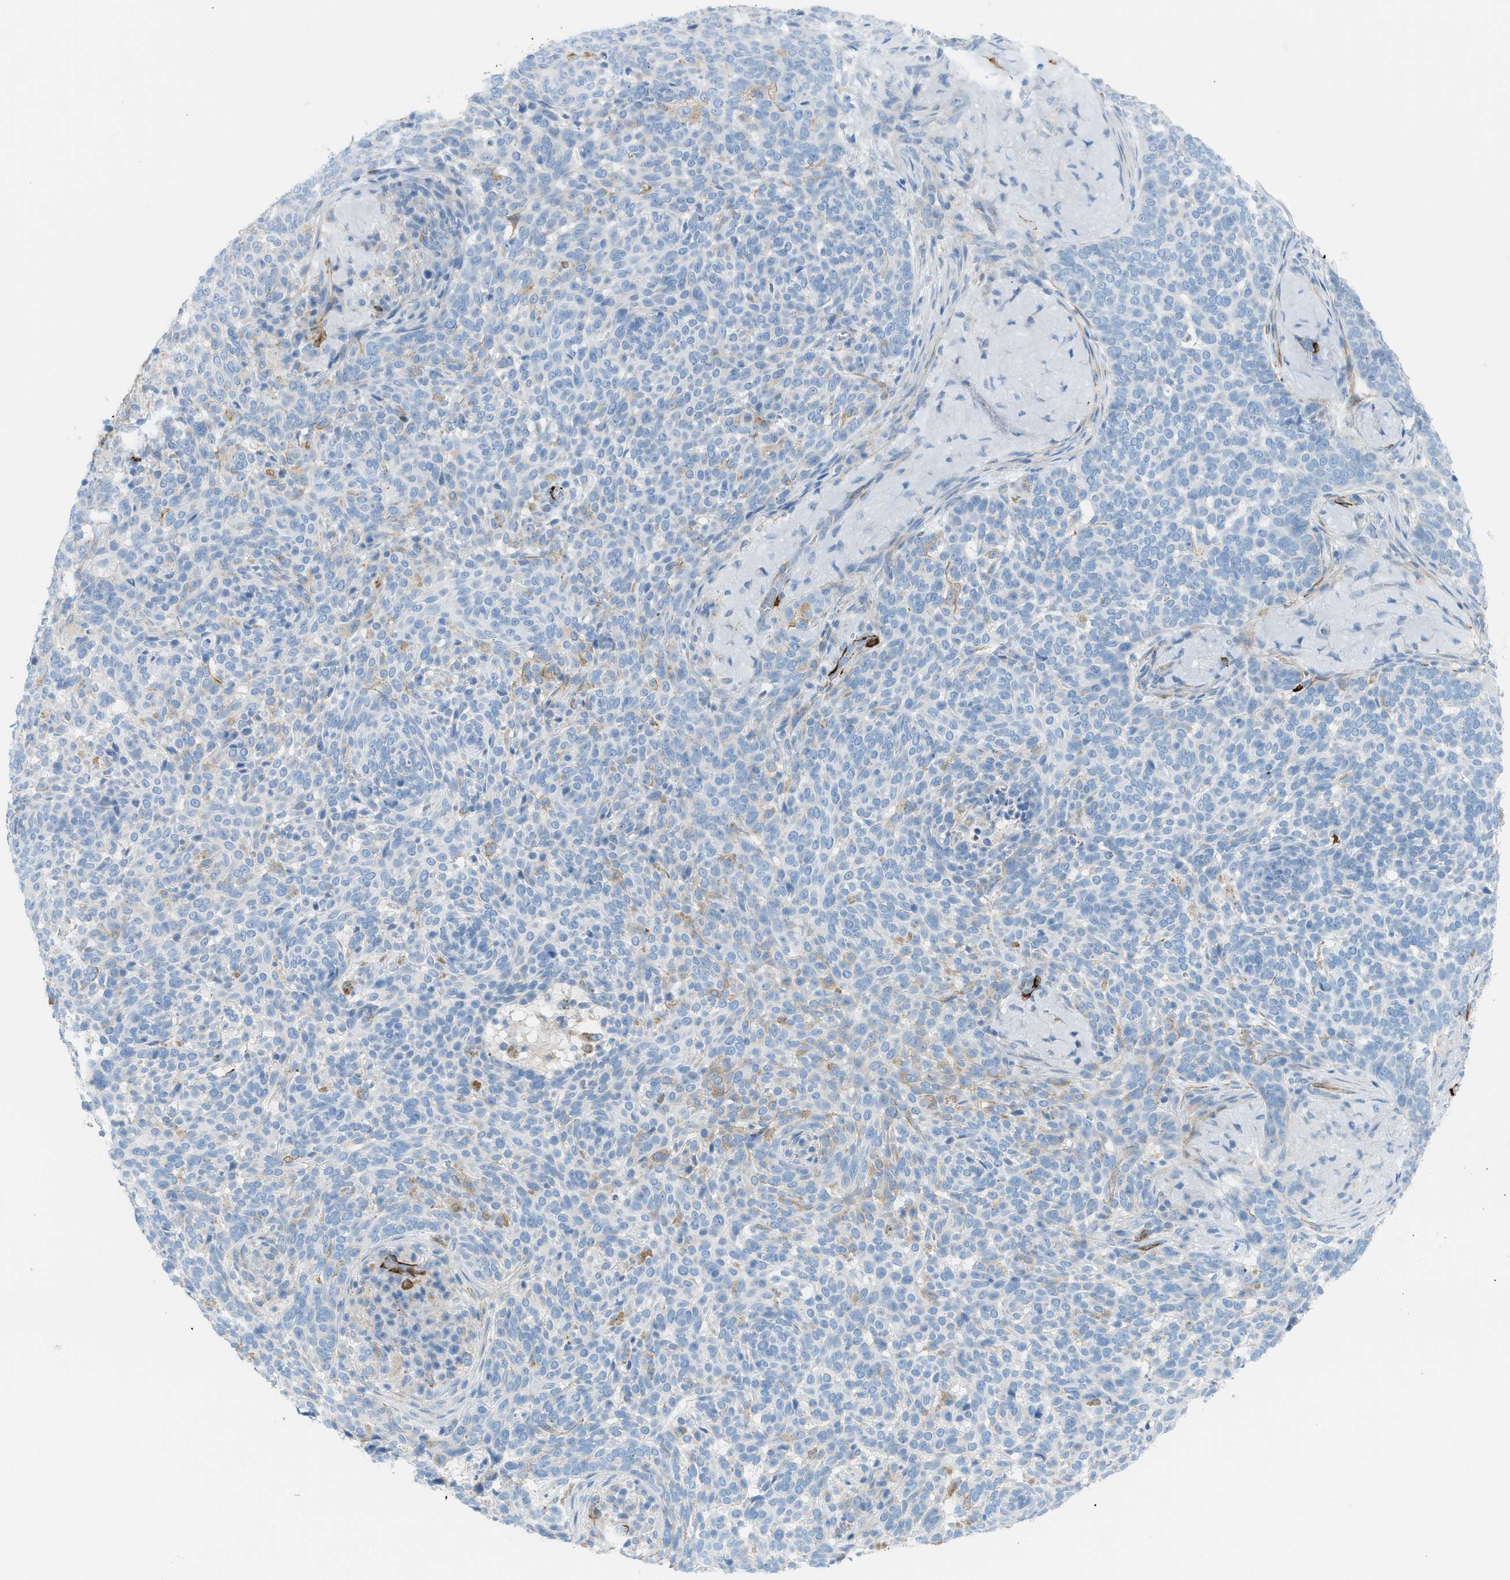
{"staining": {"intensity": "negative", "quantity": "none", "location": "none"}, "tissue": "skin cancer", "cell_type": "Tumor cells", "image_type": "cancer", "snomed": [{"axis": "morphology", "description": "Basal cell carcinoma"}, {"axis": "topography", "description": "Skin"}], "caption": "A micrograph of skin basal cell carcinoma stained for a protein shows no brown staining in tumor cells. (Brightfield microscopy of DAB (3,3'-diaminobenzidine) IHC at high magnification).", "gene": "MYH11", "patient": {"sex": "male", "age": 85}}